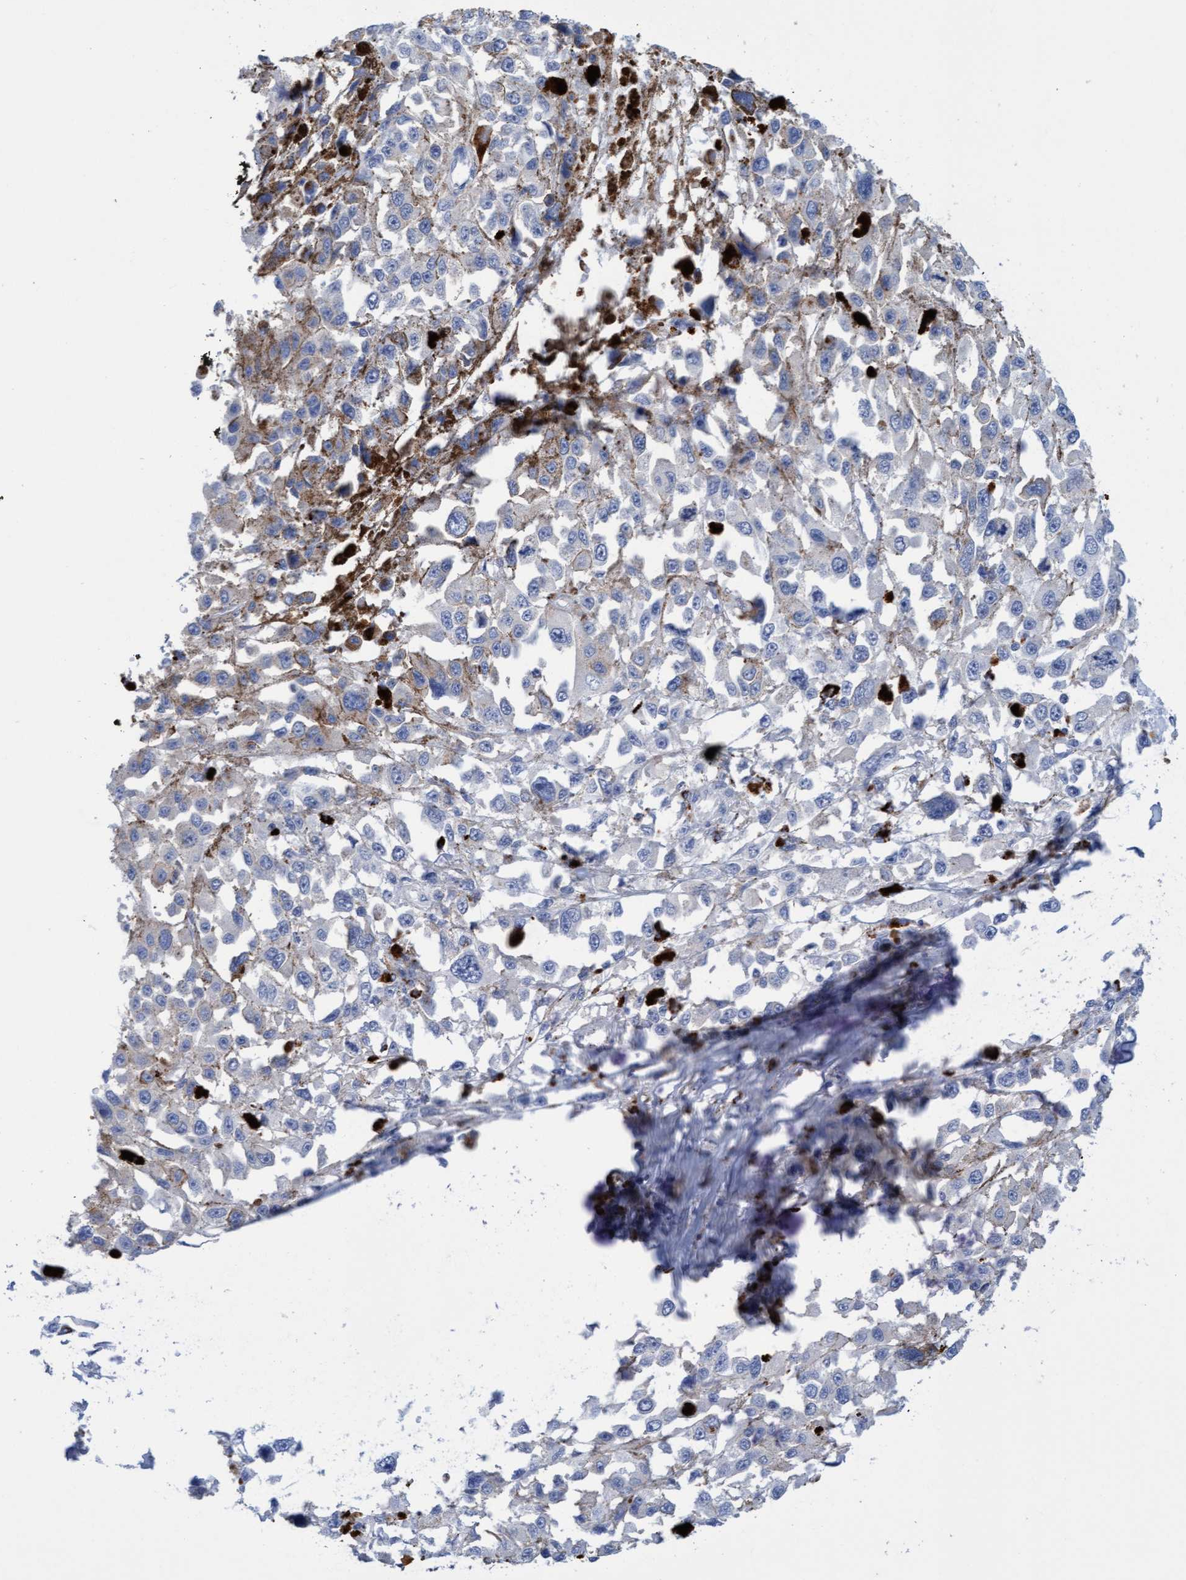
{"staining": {"intensity": "negative", "quantity": "none", "location": "none"}, "tissue": "melanoma", "cell_type": "Tumor cells", "image_type": "cancer", "snomed": [{"axis": "morphology", "description": "Malignant melanoma, Metastatic site"}, {"axis": "topography", "description": "Lymph node"}], "caption": "Malignant melanoma (metastatic site) stained for a protein using immunohistochemistry (IHC) displays no expression tumor cells.", "gene": "SGSH", "patient": {"sex": "male", "age": 59}}